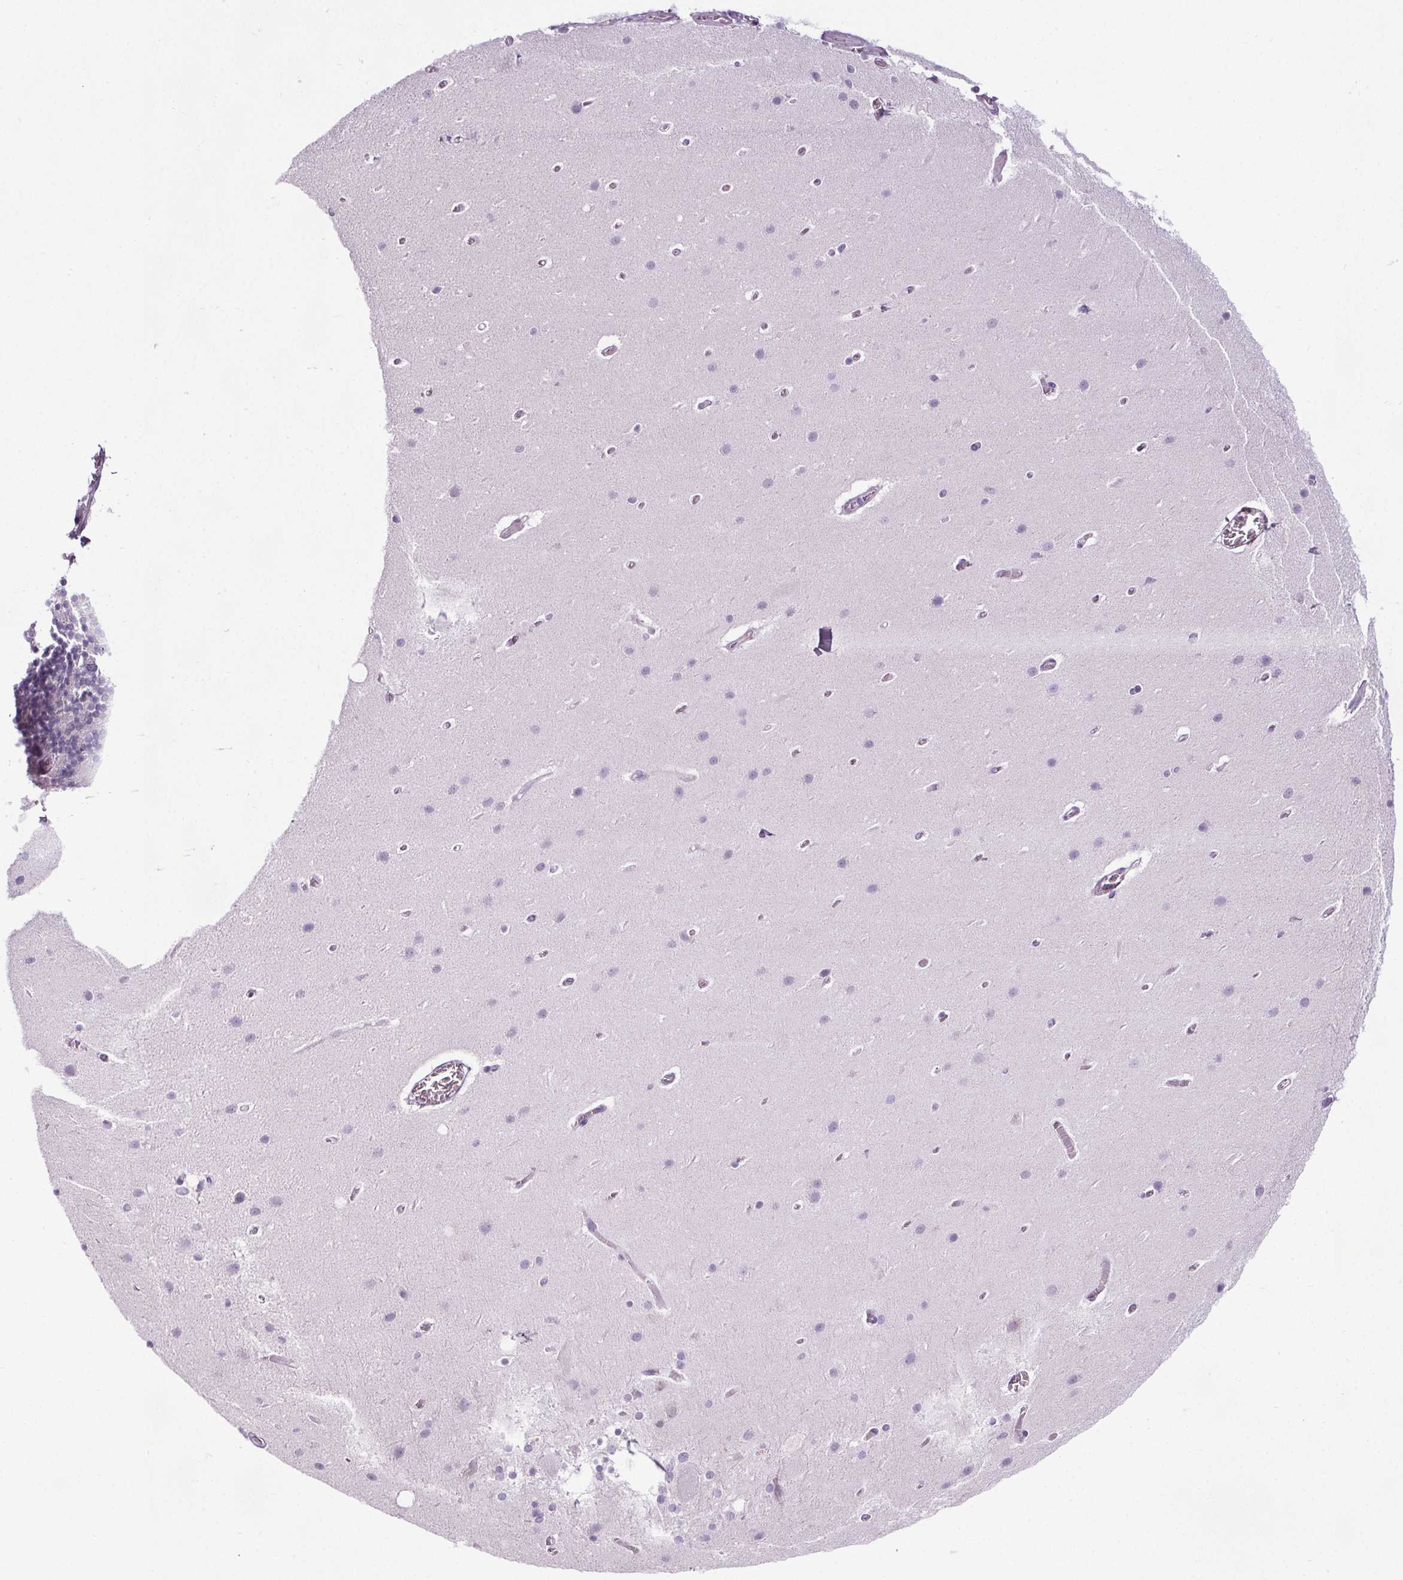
{"staining": {"intensity": "negative", "quantity": "none", "location": "none"}, "tissue": "cerebellum", "cell_type": "Cells in granular layer", "image_type": "normal", "snomed": [{"axis": "morphology", "description": "Normal tissue, NOS"}, {"axis": "topography", "description": "Cerebellum"}], "caption": "Protein analysis of normal cerebellum shows no significant expression in cells in granular layer.", "gene": "ELAVL2", "patient": {"sex": "male", "age": 70}}